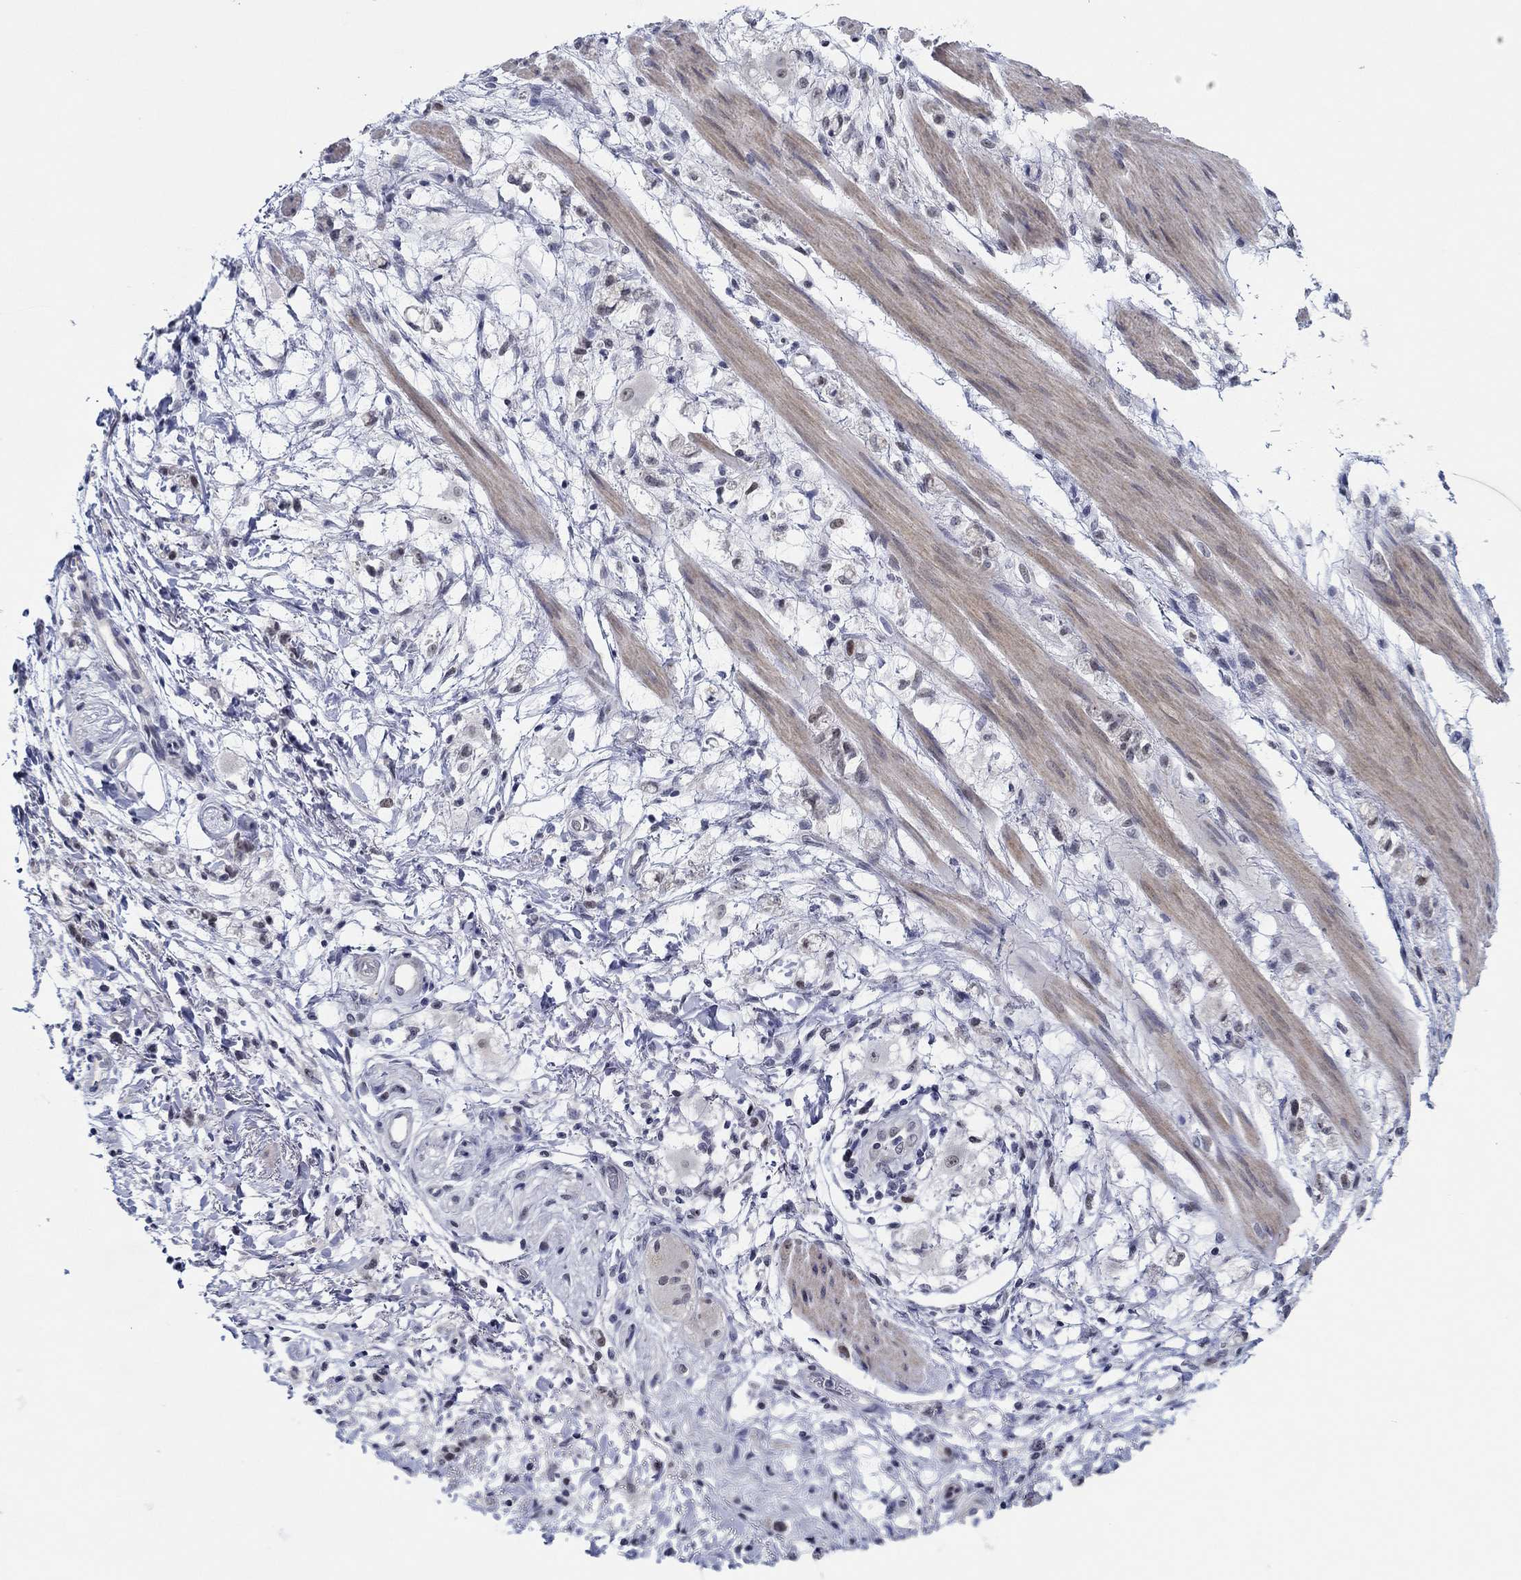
{"staining": {"intensity": "weak", "quantity": "<25%", "location": "nuclear"}, "tissue": "stomach cancer", "cell_type": "Tumor cells", "image_type": "cancer", "snomed": [{"axis": "morphology", "description": "Adenocarcinoma, NOS"}, {"axis": "topography", "description": "Stomach"}], "caption": "The micrograph reveals no staining of tumor cells in stomach adenocarcinoma. The staining was performed using DAB (3,3'-diaminobenzidine) to visualize the protein expression in brown, while the nuclei were stained in blue with hematoxylin (Magnification: 20x).", "gene": "SLC34A1", "patient": {"sex": "female", "age": 60}}